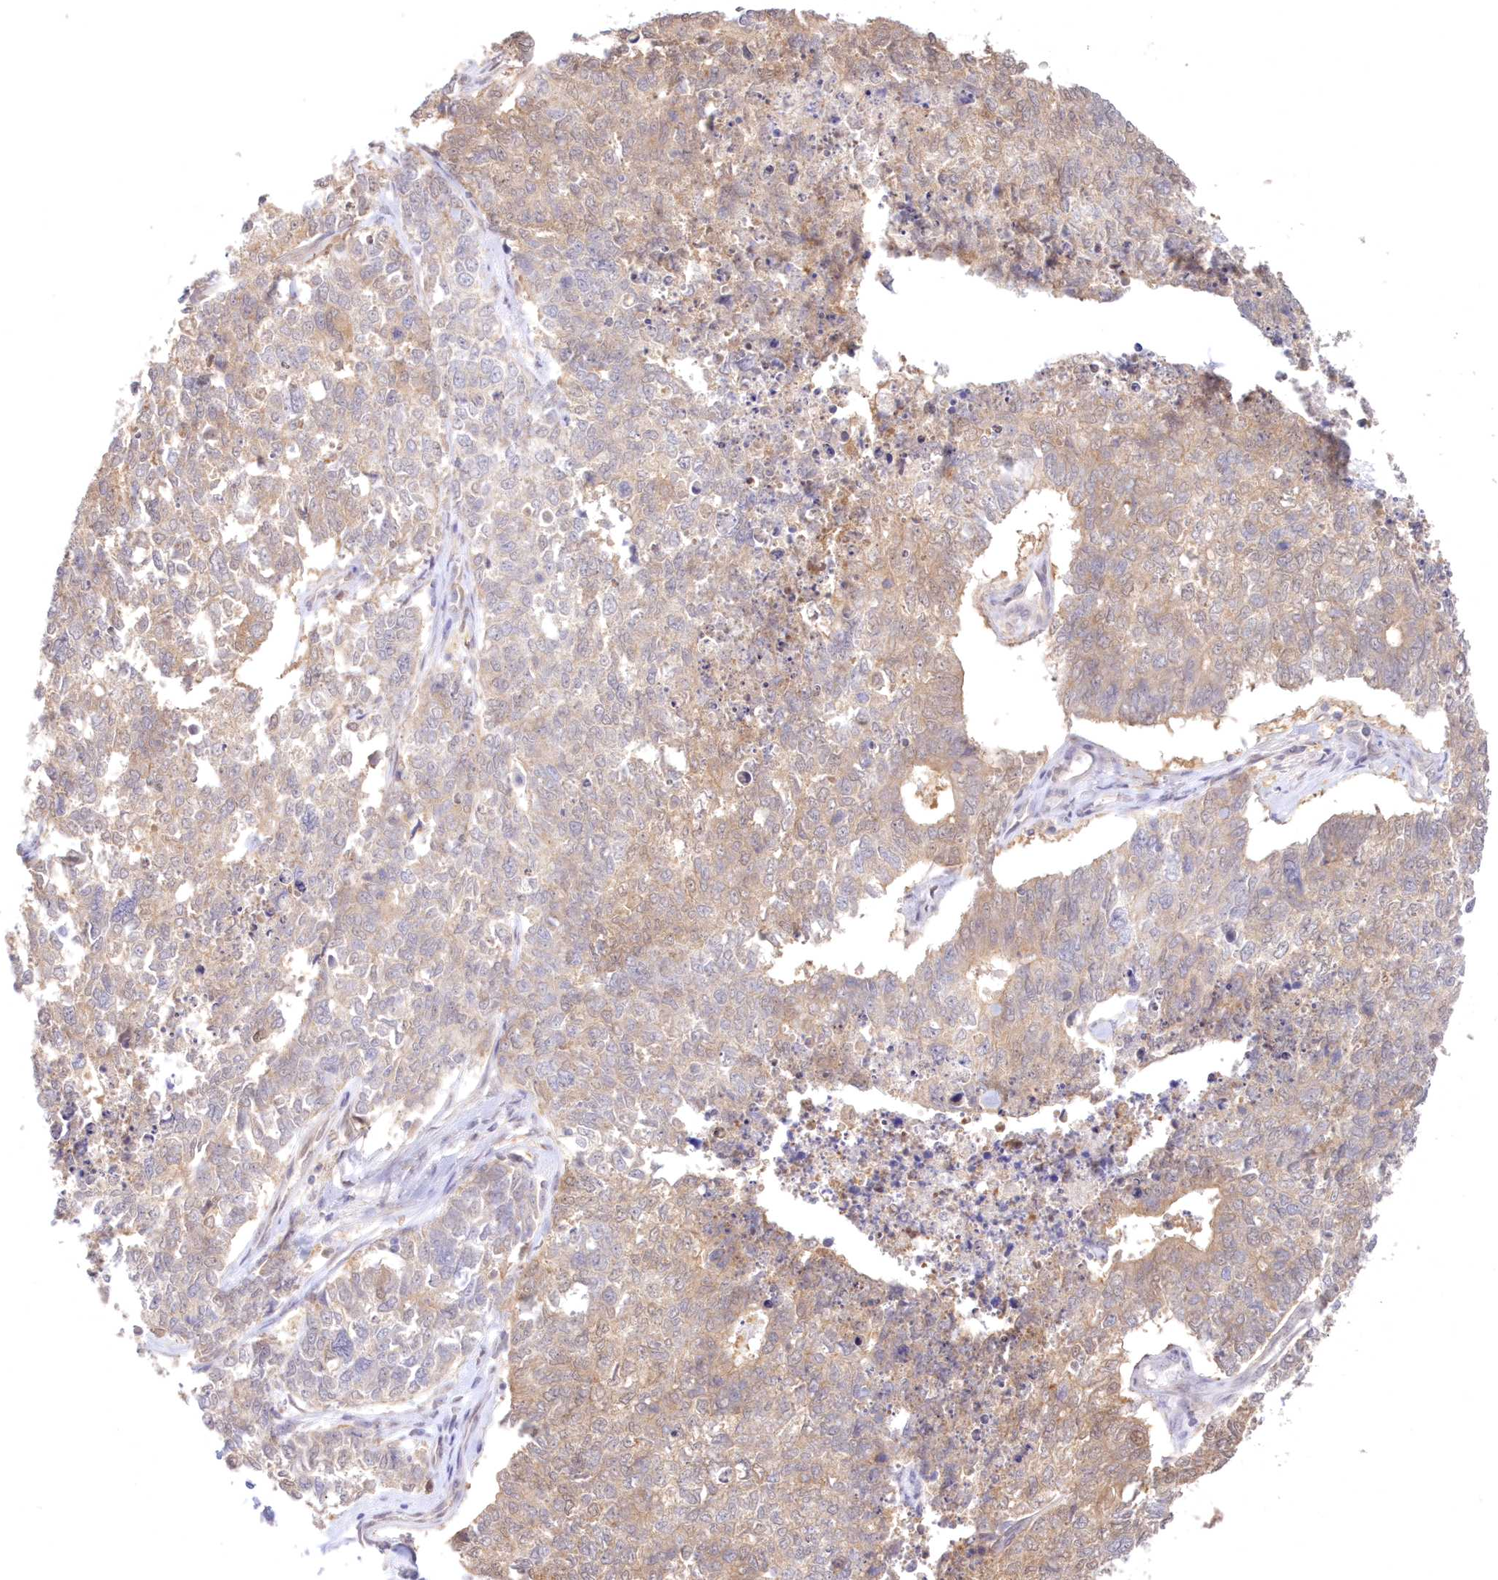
{"staining": {"intensity": "moderate", "quantity": ">75%", "location": "cytoplasmic/membranous"}, "tissue": "cervical cancer", "cell_type": "Tumor cells", "image_type": "cancer", "snomed": [{"axis": "morphology", "description": "Squamous cell carcinoma, NOS"}, {"axis": "topography", "description": "Cervix"}], "caption": "Moderate cytoplasmic/membranous protein positivity is seen in approximately >75% of tumor cells in squamous cell carcinoma (cervical). (DAB IHC, brown staining for protein, blue staining for nuclei).", "gene": "RNPEP", "patient": {"sex": "female", "age": 63}}